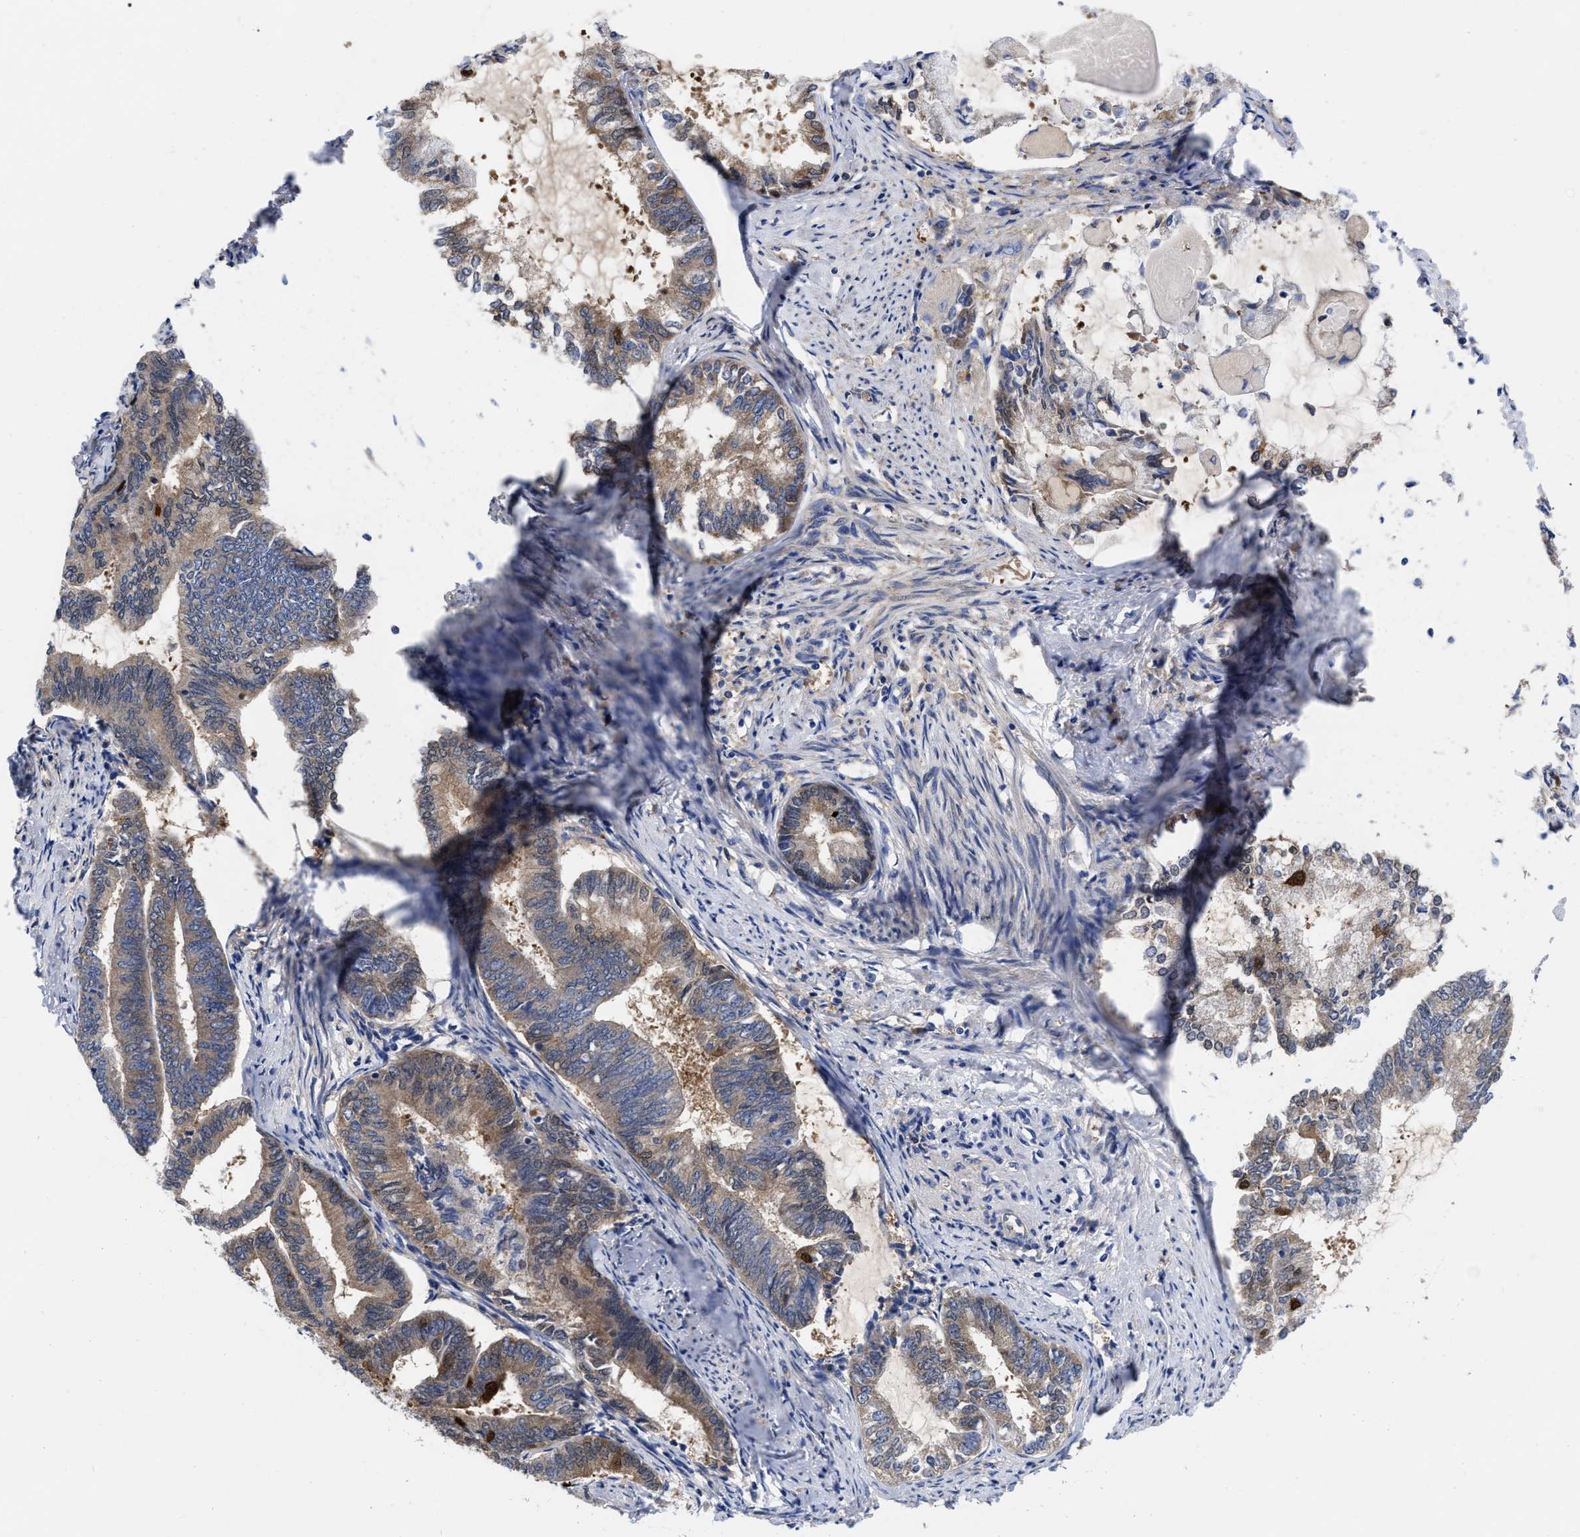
{"staining": {"intensity": "moderate", "quantity": ">75%", "location": "cytoplasmic/membranous"}, "tissue": "endometrial cancer", "cell_type": "Tumor cells", "image_type": "cancer", "snomed": [{"axis": "morphology", "description": "Adenocarcinoma, NOS"}, {"axis": "topography", "description": "Endometrium"}], "caption": "This is an image of IHC staining of adenocarcinoma (endometrial), which shows moderate positivity in the cytoplasmic/membranous of tumor cells.", "gene": "RBKS", "patient": {"sex": "female", "age": 86}}